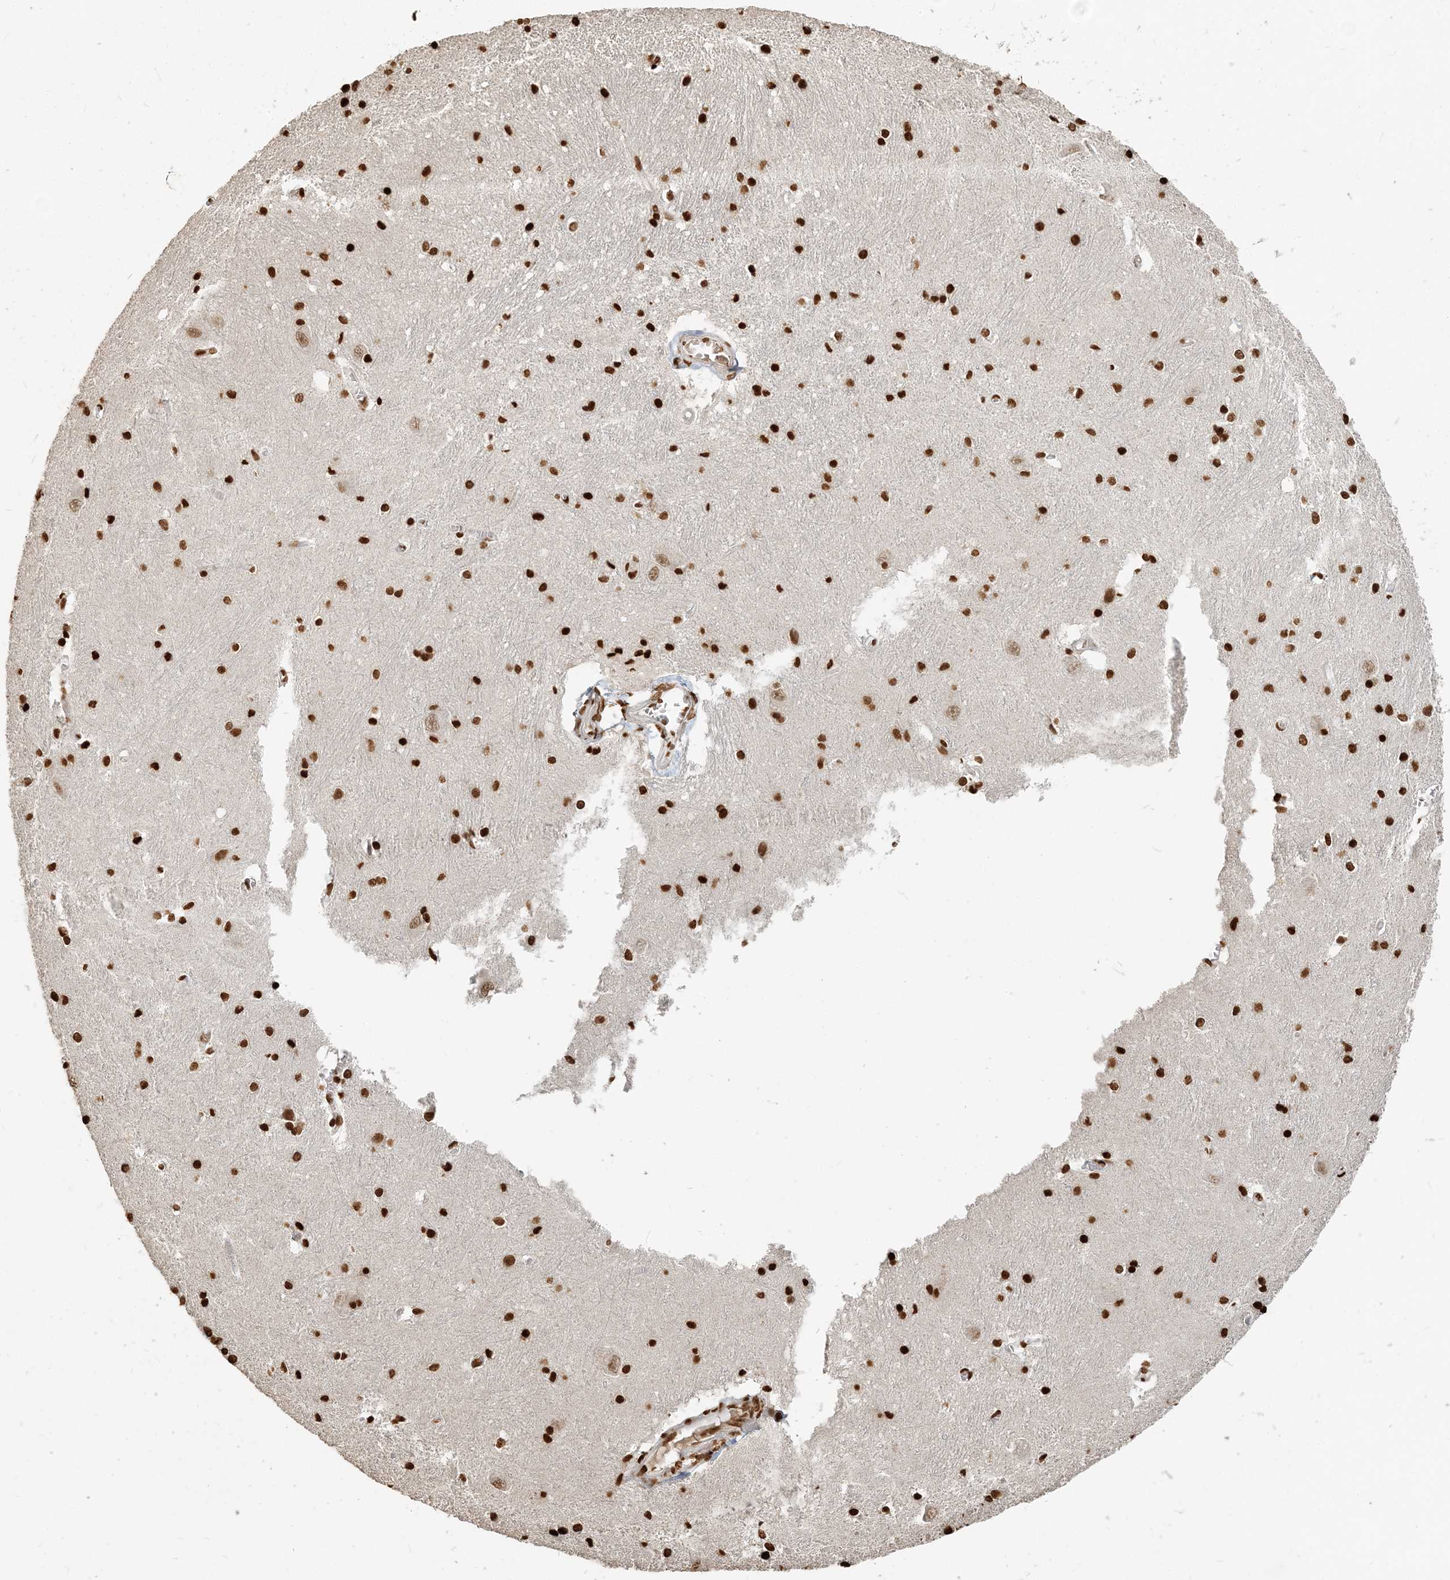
{"staining": {"intensity": "strong", "quantity": ">75%", "location": "nuclear"}, "tissue": "caudate", "cell_type": "Glial cells", "image_type": "normal", "snomed": [{"axis": "morphology", "description": "Normal tissue, NOS"}, {"axis": "topography", "description": "Lateral ventricle wall"}], "caption": "Protein expression analysis of unremarkable human caudate reveals strong nuclear expression in about >75% of glial cells. The protein of interest is shown in brown color, while the nuclei are stained blue.", "gene": "H3", "patient": {"sex": "male", "age": 37}}